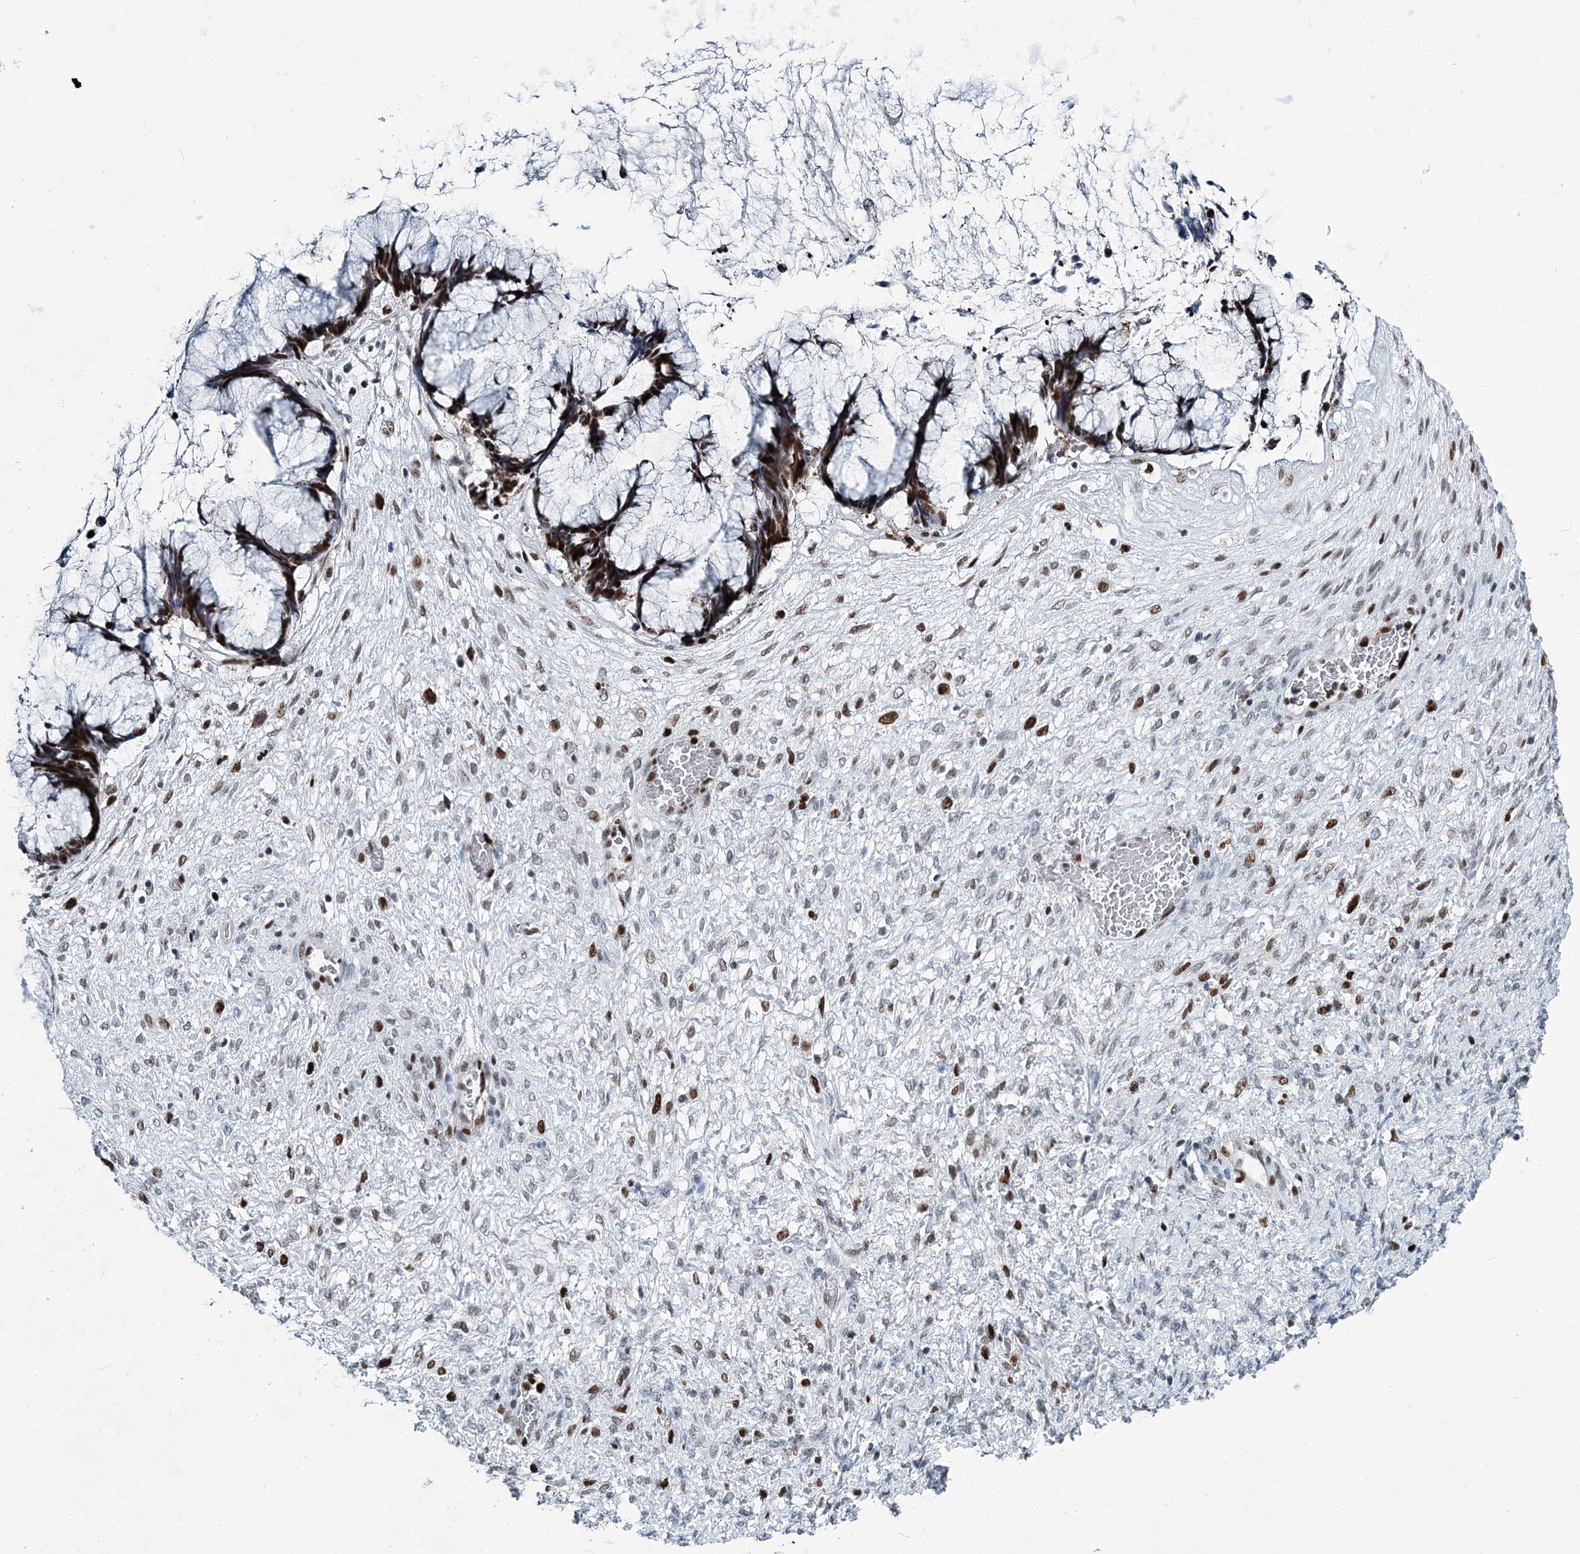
{"staining": {"intensity": "strong", "quantity": "25%-75%", "location": "nuclear"}, "tissue": "ovarian cancer", "cell_type": "Tumor cells", "image_type": "cancer", "snomed": [{"axis": "morphology", "description": "Cystadenocarcinoma, mucinous, NOS"}, {"axis": "topography", "description": "Ovary"}], "caption": "An immunohistochemistry (IHC) histopathology image of neoplastic tissue is shown. Protein staining in brown labels strong nuclear positivity in ovarian mucinous cystadenocarcinoma within tumor cells.", "gene": "HAT1", "patient": {"sex": "female", "age": 42}}